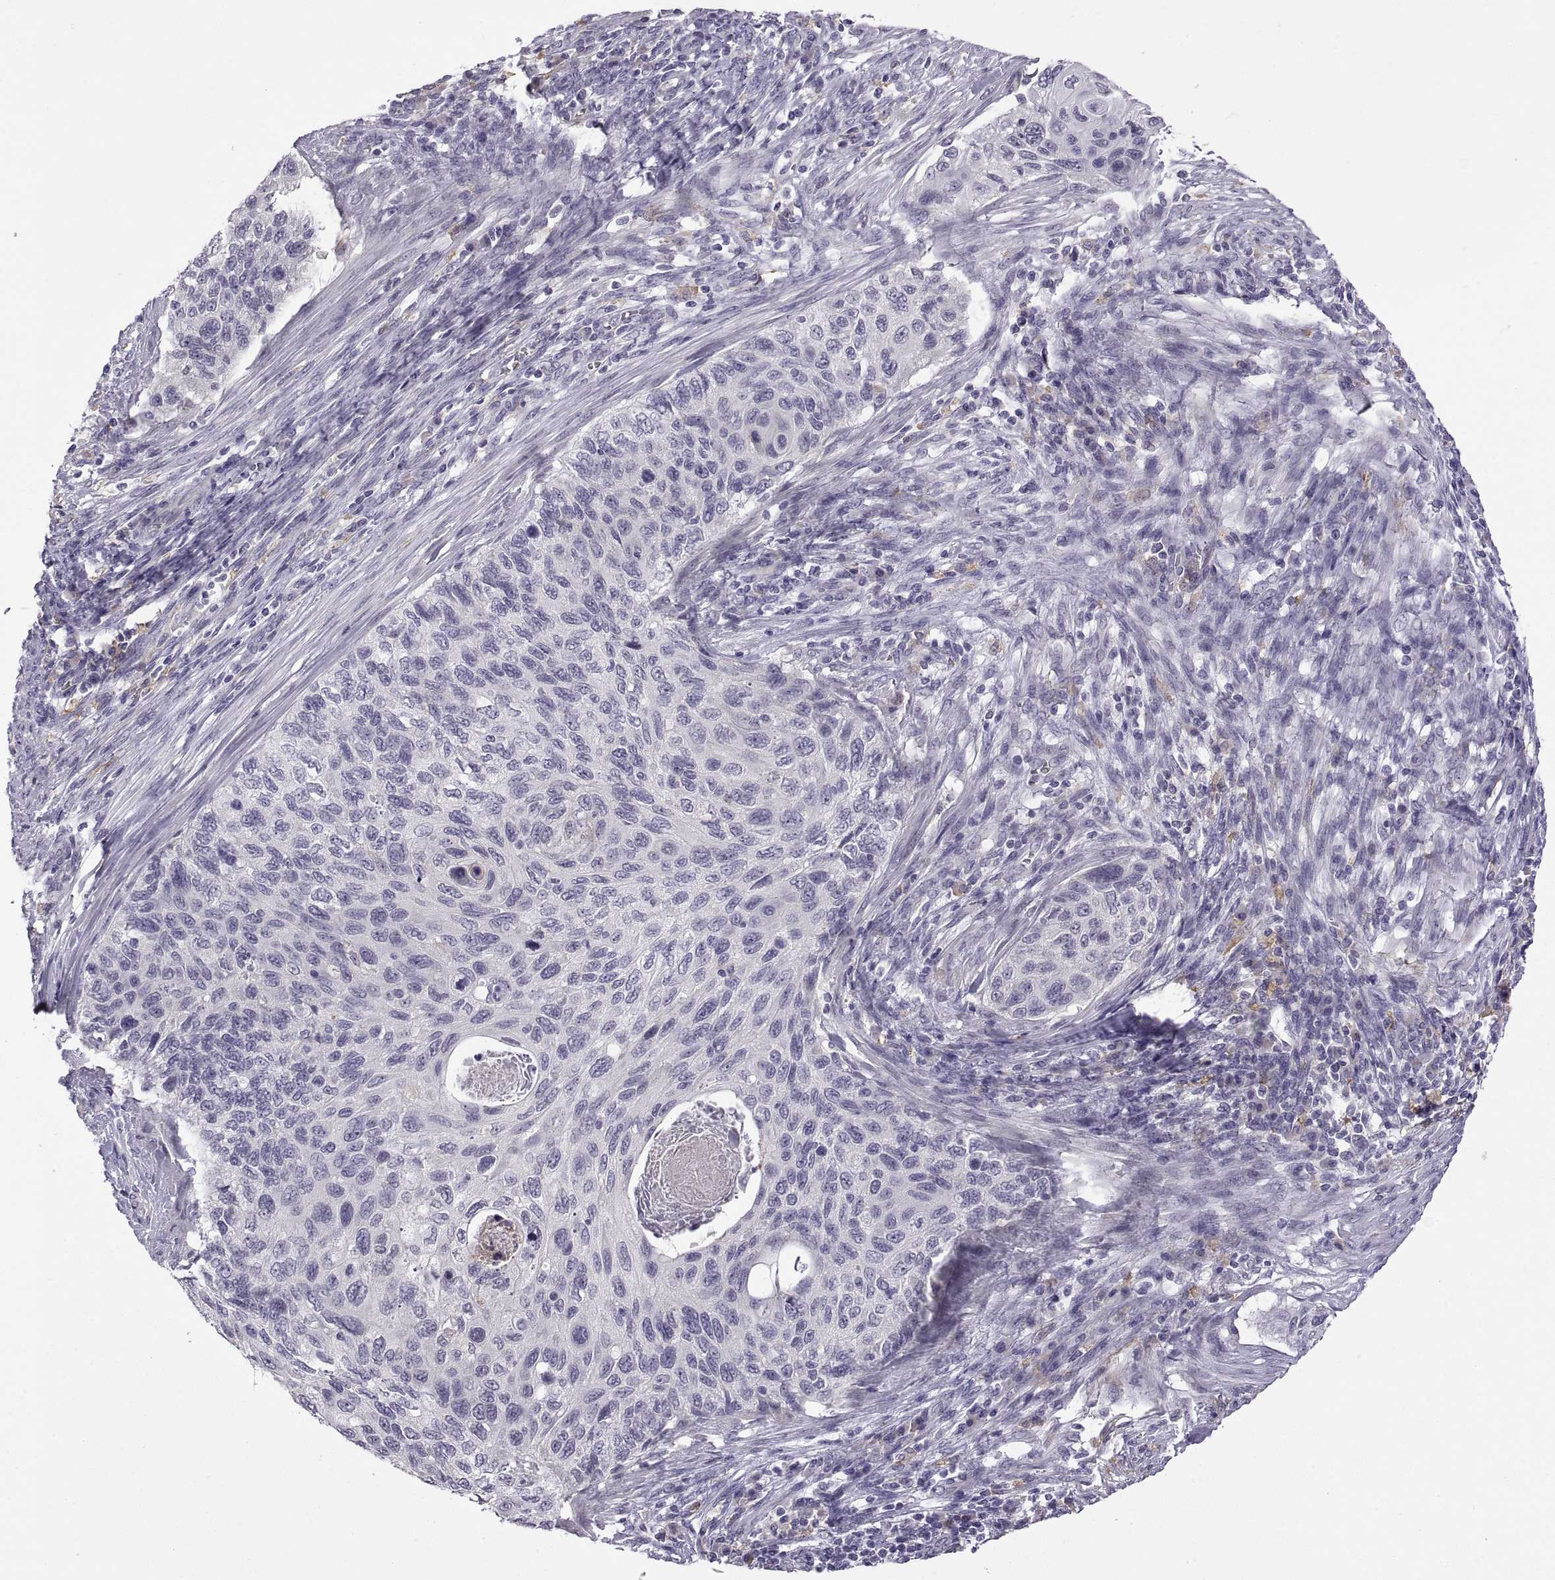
{"staining": {"intensity": "negative", "quantity": "none", "location": "none"}, "tissue": "cervical cancer", "cell_type": "Tumor cells", "image_type": "cancer", "snomed": [{"axis": "morphology", "description": "Squamous cell carcinoma, NOS"}, {"axis": "topography", "description": "Cervix"}], "caption": "DAB (3,3'-diaminobenzidine) immunohistochemical staining of cervical cancer (squamous cell carcinoma) demonstrates no significant expression in tumor cells.", "gene": "MEIOC", "patient": {"sex": "female", "age": 70}}